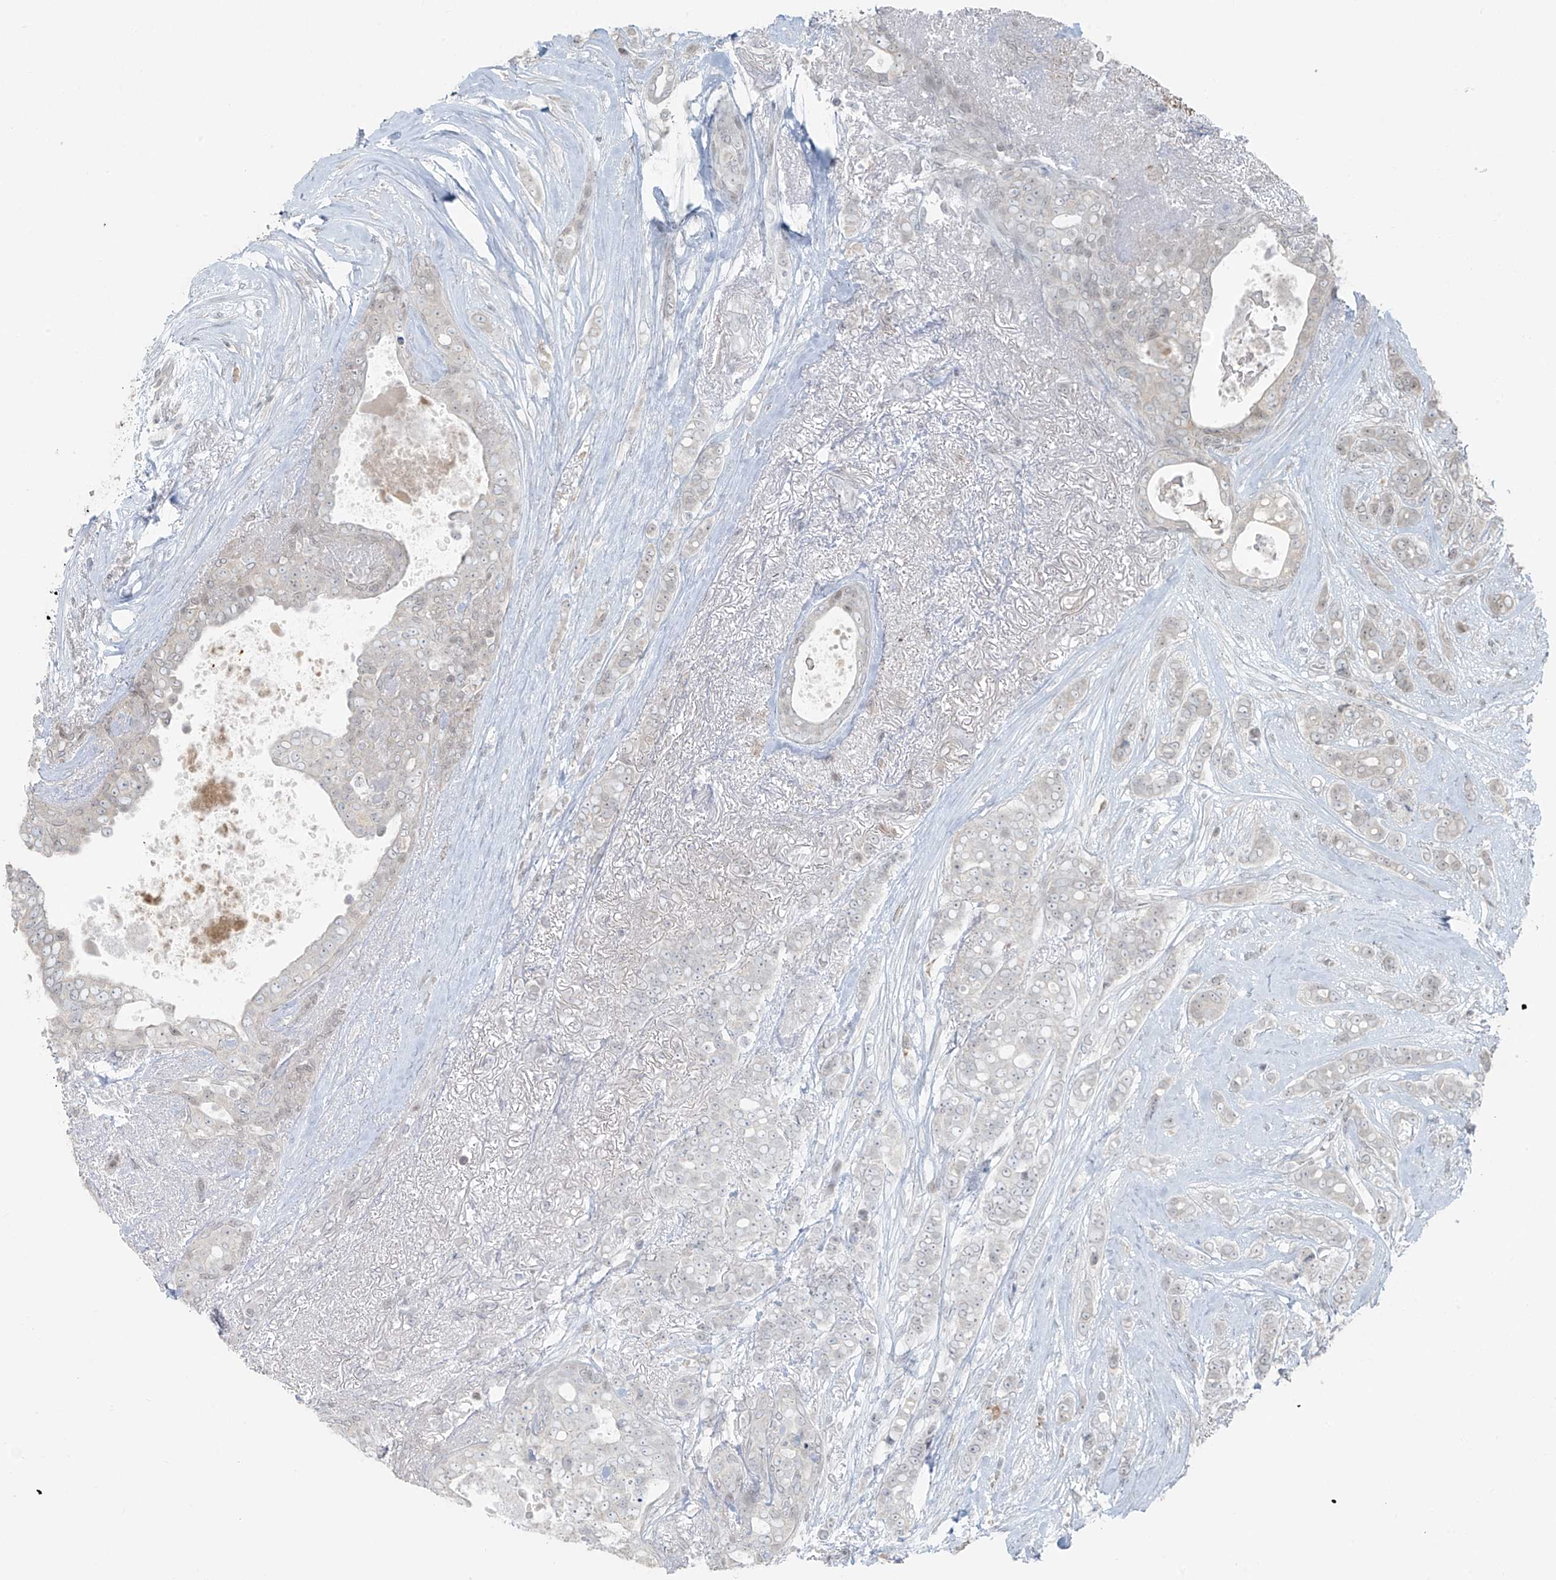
{"staining": {"intensity": "negative", "quantity": "none", "location": "none"}, "tissue": "breast cancer", "cell_type": "Tumor cells", "image_type": "cancer", "snomed": [{"axis": "morphology", "description": "Lobular carcinoma"}, {"axis": "topography", "description": "Breast"}], "caption": "Tumor cells show no significant staining in breast cancer.", "gene": "TTC22", "patient": {"sex": "female", "age": 51}}